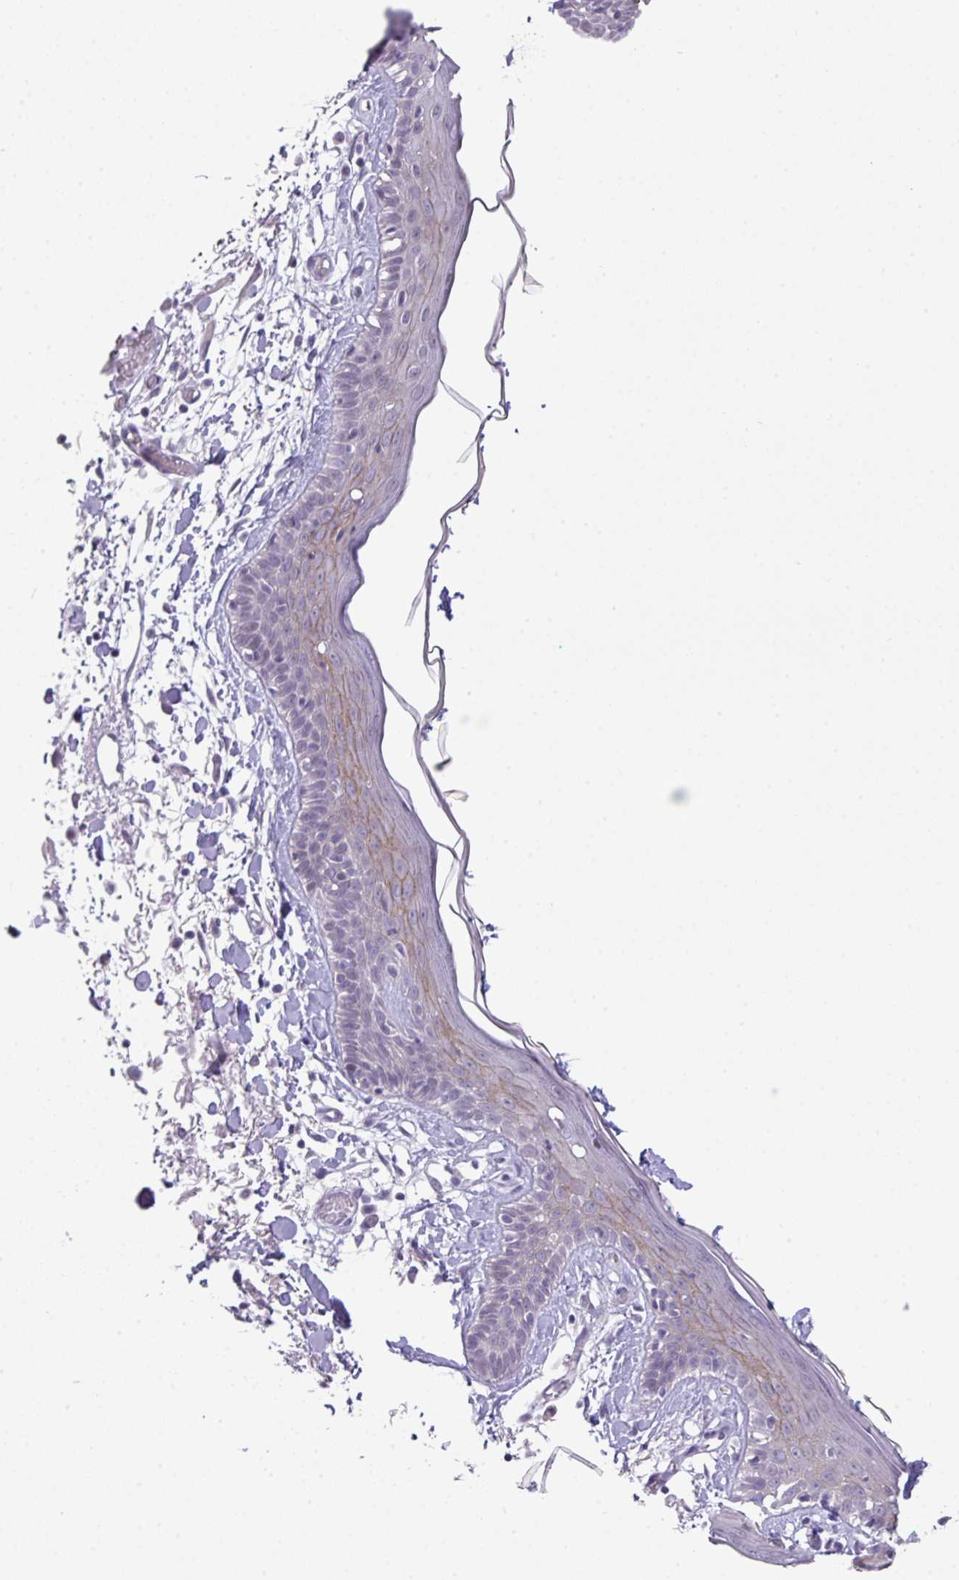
{"staining": {"intensity": "negative", "quantity": "none", "location": "none"}, "tissue": "skin", "cell_type": "Fibroblasts", "image_type": "normal", "snomed": [{"axis": "morphology", "description": "Normal tissue, NOS"}, {"axis": "topography", "description": "Skin"}], "caption": "Immunohistochemical staining of unremarkable skin displays no significant staining in fibroblasts. The staining was performed using DAB to visualize the protein expression in brown, while the nuclei were stained in blue with hematoxylin (Magnification: 20x).", "gene": "ANKRD13B", "patient": {"sex": "male", "age": 79}}